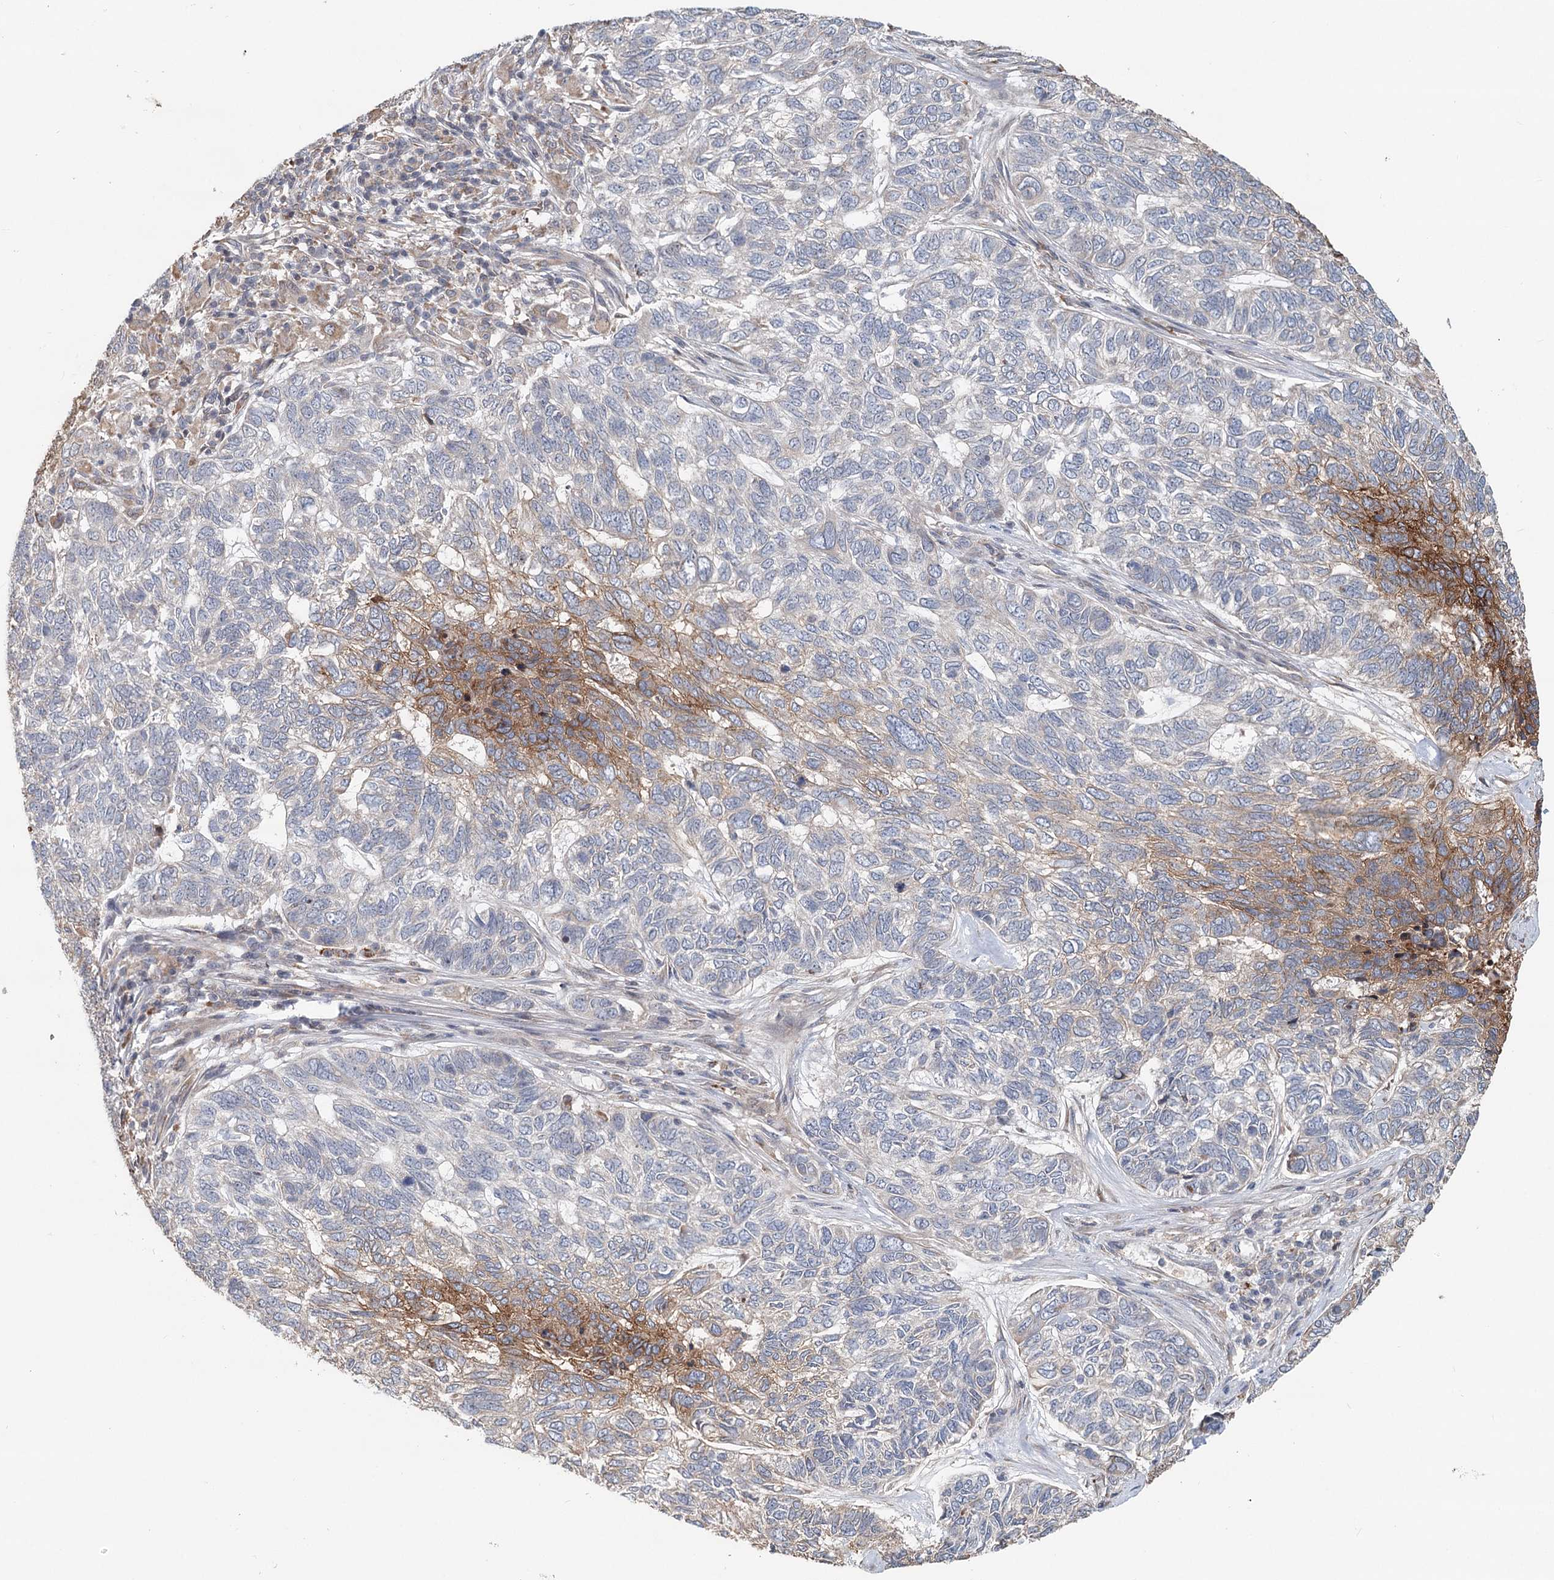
{"staining": {"intensity": "moderate", "quantity": "25%-75%", "location": "cytoplasmic/membranous"}, "tissue": "skin cancer", "cell_type": "Tumor cells", "image_type": "cancer", "snomed": [{"axis": "morphology", "description": "Basal cell carcinoma"}, {"axis": "topography", "description": "Skin"}], "caption": "Immunohistochemical staining of human skin cancer shows moderate cytoplasmic/membranous protein staining in approximately 25%-75% of tumor cells.", "gene": "RNF111", "patient": {"sex": "female", "age": 65}}